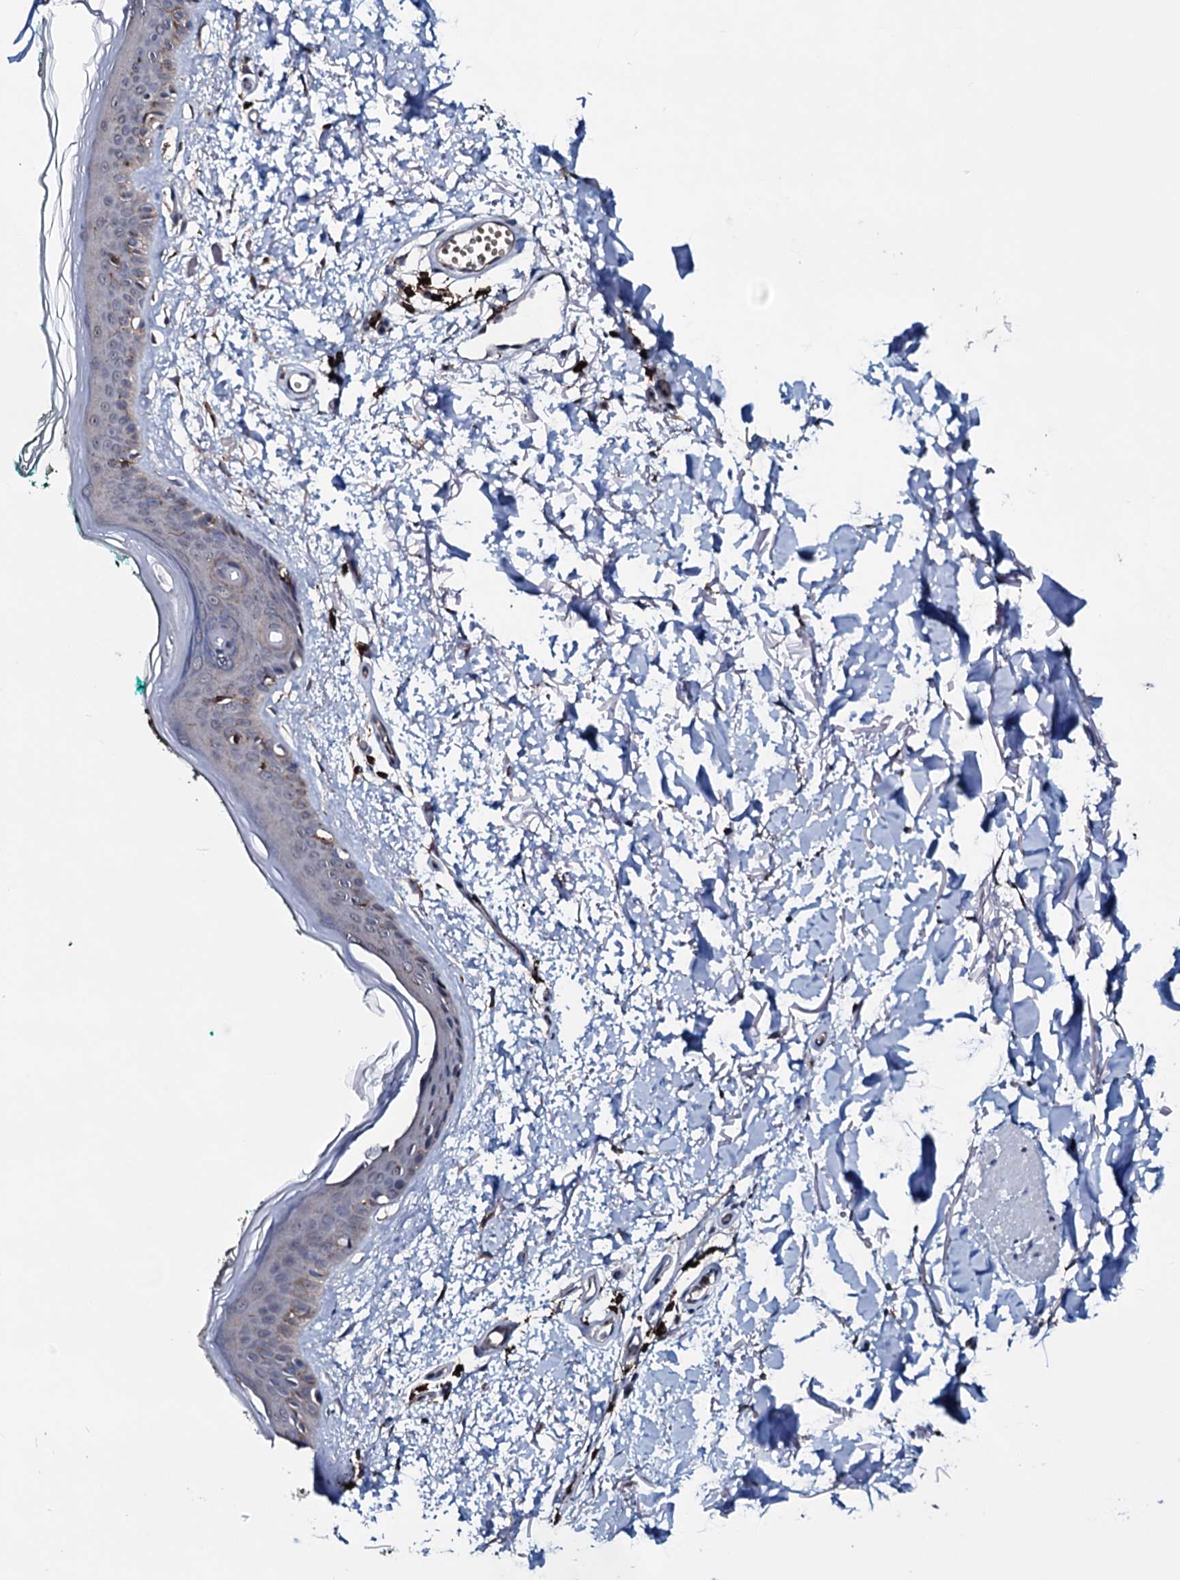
{"staining": {"intensity": "strong", "quantity": ">75%", "location": "cytoplasmic/membranous"}, "tissue": "skin", "cell_type": "Fibroblasts", "image_type": "normal", "snomed": [{"axis": "morphology", "description": "Normal tissue, NOS"}, {"axis": "topography", "description": "Skin"}], "caption": "IHC of normal human skin demonstrates high levels of strong cytoplasmic/membranous positivity in about >75% of fibroblasts.", "gene": "OGFOD2", "patient": {"sex": "male", "age": 62}}